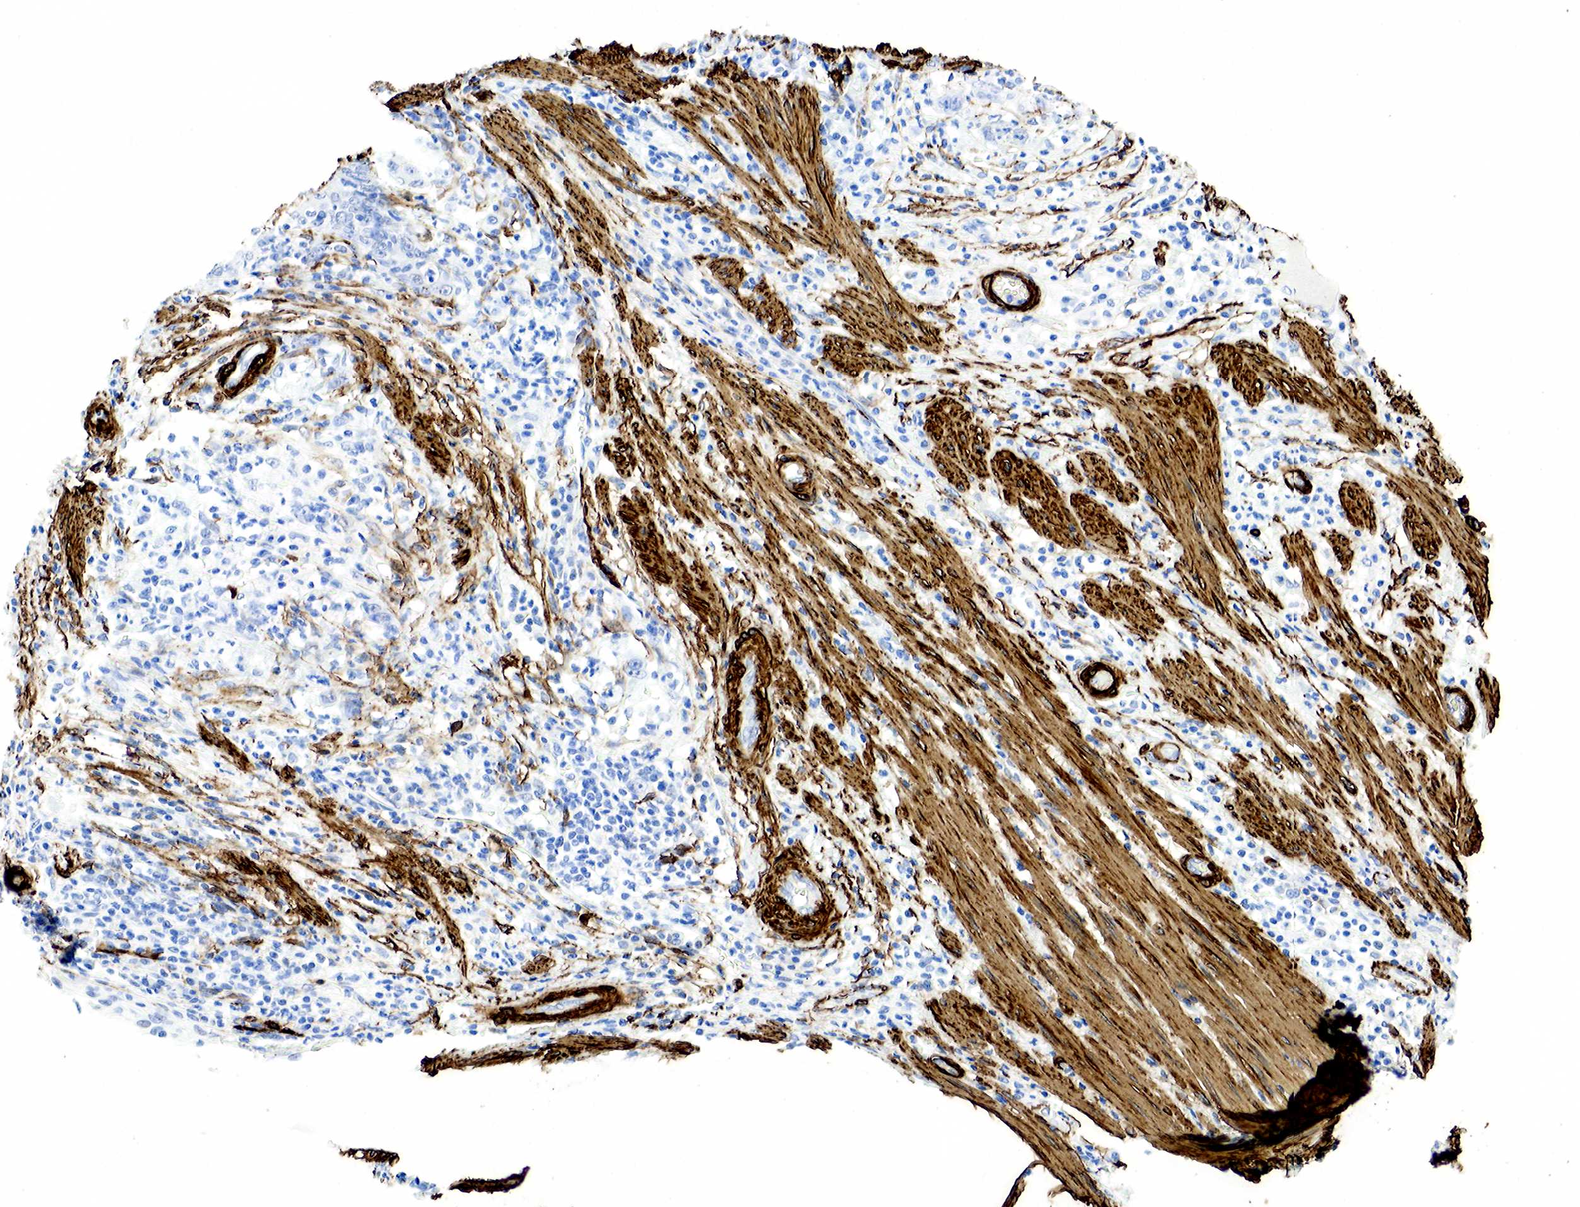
{"staining": {"intensity": "negative", "quantity": "none", "location": "none"}, "tissue": "stomach cancer", "cell_type": "Tumor cells", "image_type": "cancer", "snomed": [{"axis": "morphology", "description": "Adenocarcinoma, NOS"}, {"axis": "topography", "description": "Stomach, lower"}], "caption": "Photomicrograph shows no significant protein expression in tumor cells of stomach cancer (adenocarcinoma). (Stains: DAB (3,3'-diaminobenzidine) immunohistochemistry with hematoxylin counter stain, Microscopy: brightfield microscopy at high magnification).", "gene": "ACTA2", "patient": {"sex": "female", "age": 86}}